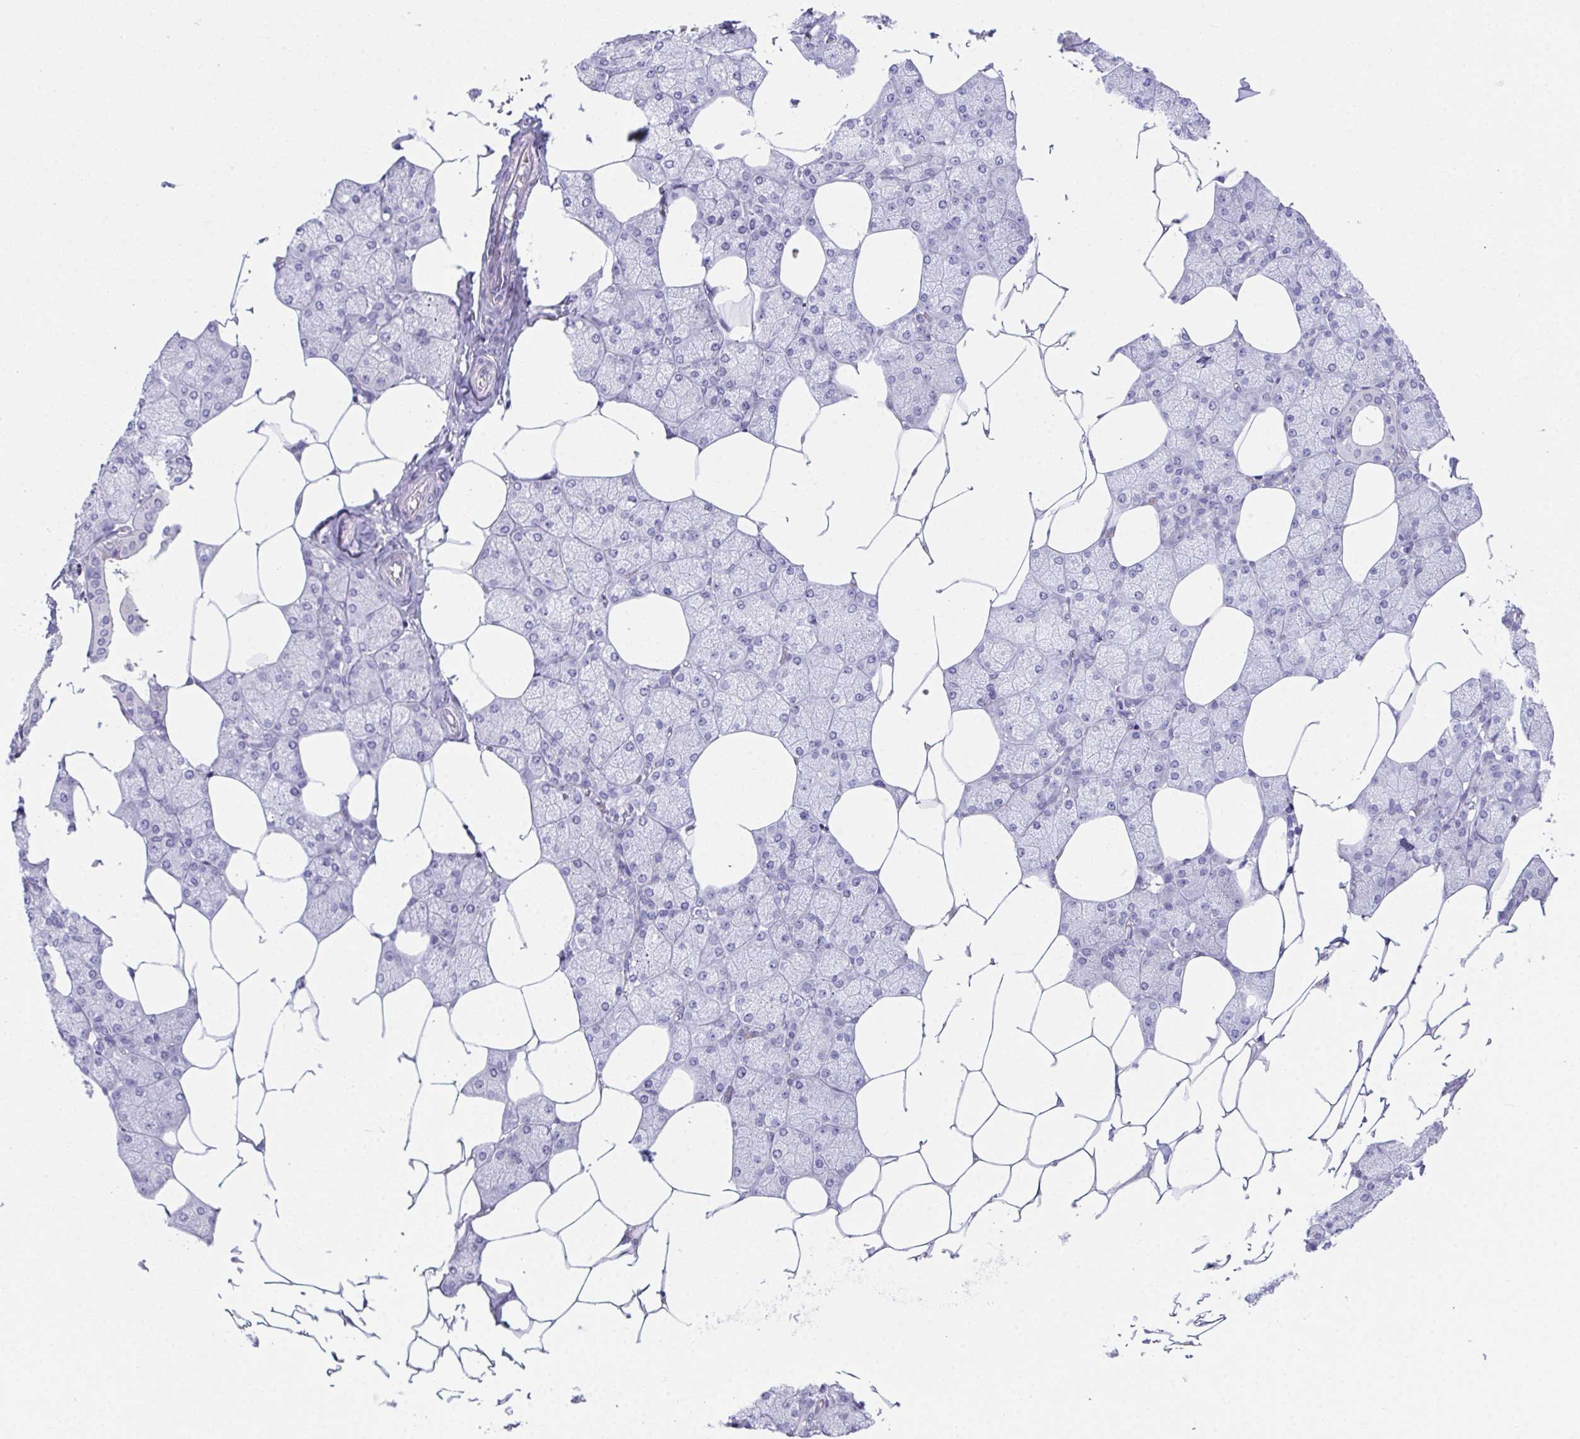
{"staining": {"intensity": "negative", "quantity": "none", "location": "none"}, "tissue": "salivary gland", "cell_type": "Glandular cells", "image_type": "normal", "snomed": [{"axis": "morphology", "description": "Normal tissue, NOS"}, {"axis": "topography", "description": "Salivary gland"}], "caption": "Immunohistochemistry histopathology image of unremarkable salivary gland: human salivary gland stained with DAB displays no significant protein expression in glandular cells.", "gene": "TEX19", "patient": {"sex": "female", "age": 43}}